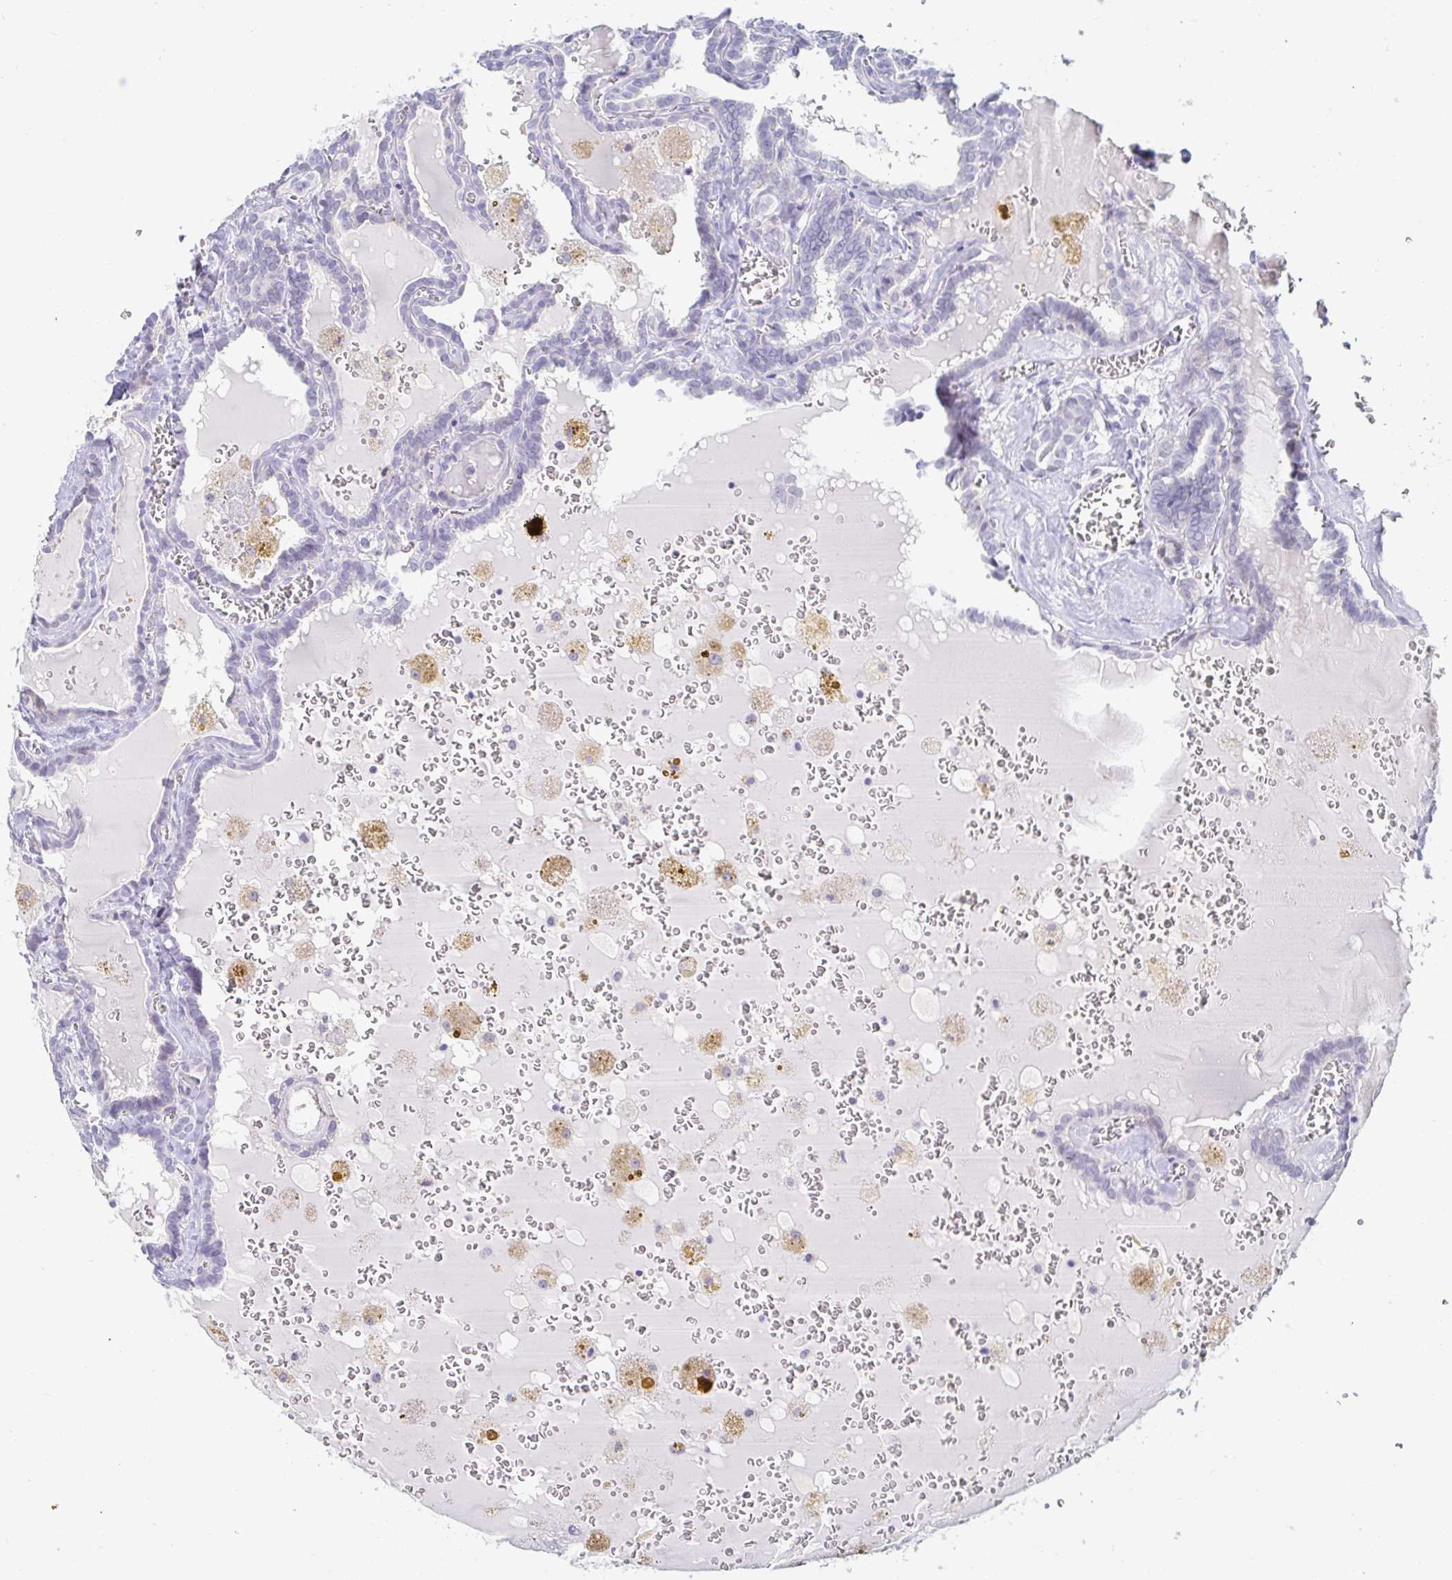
{"staining": {"intensity": "negative", "quantity": "none", "location": "none"}, "tissue": "thyroid cancer", "cell_type": "Tumor cells", "image_type": "cancer", "snomed": [{"axis": "morphology", "description": "Papillary adenocarcinoma, NOS"}, {"axis": "topography", "description": "Thyroid gland"}], "caption": "This photomicrograph is of thyroid papillary adenocarcinoma stained with immunohistochemistry (IHC) to label a protein in brown with the nuclei are counter-stained blue. There is no positivity in tumor cells.", "gene": "OR10K1", "patient": {"sex": "female", "age": 39}}